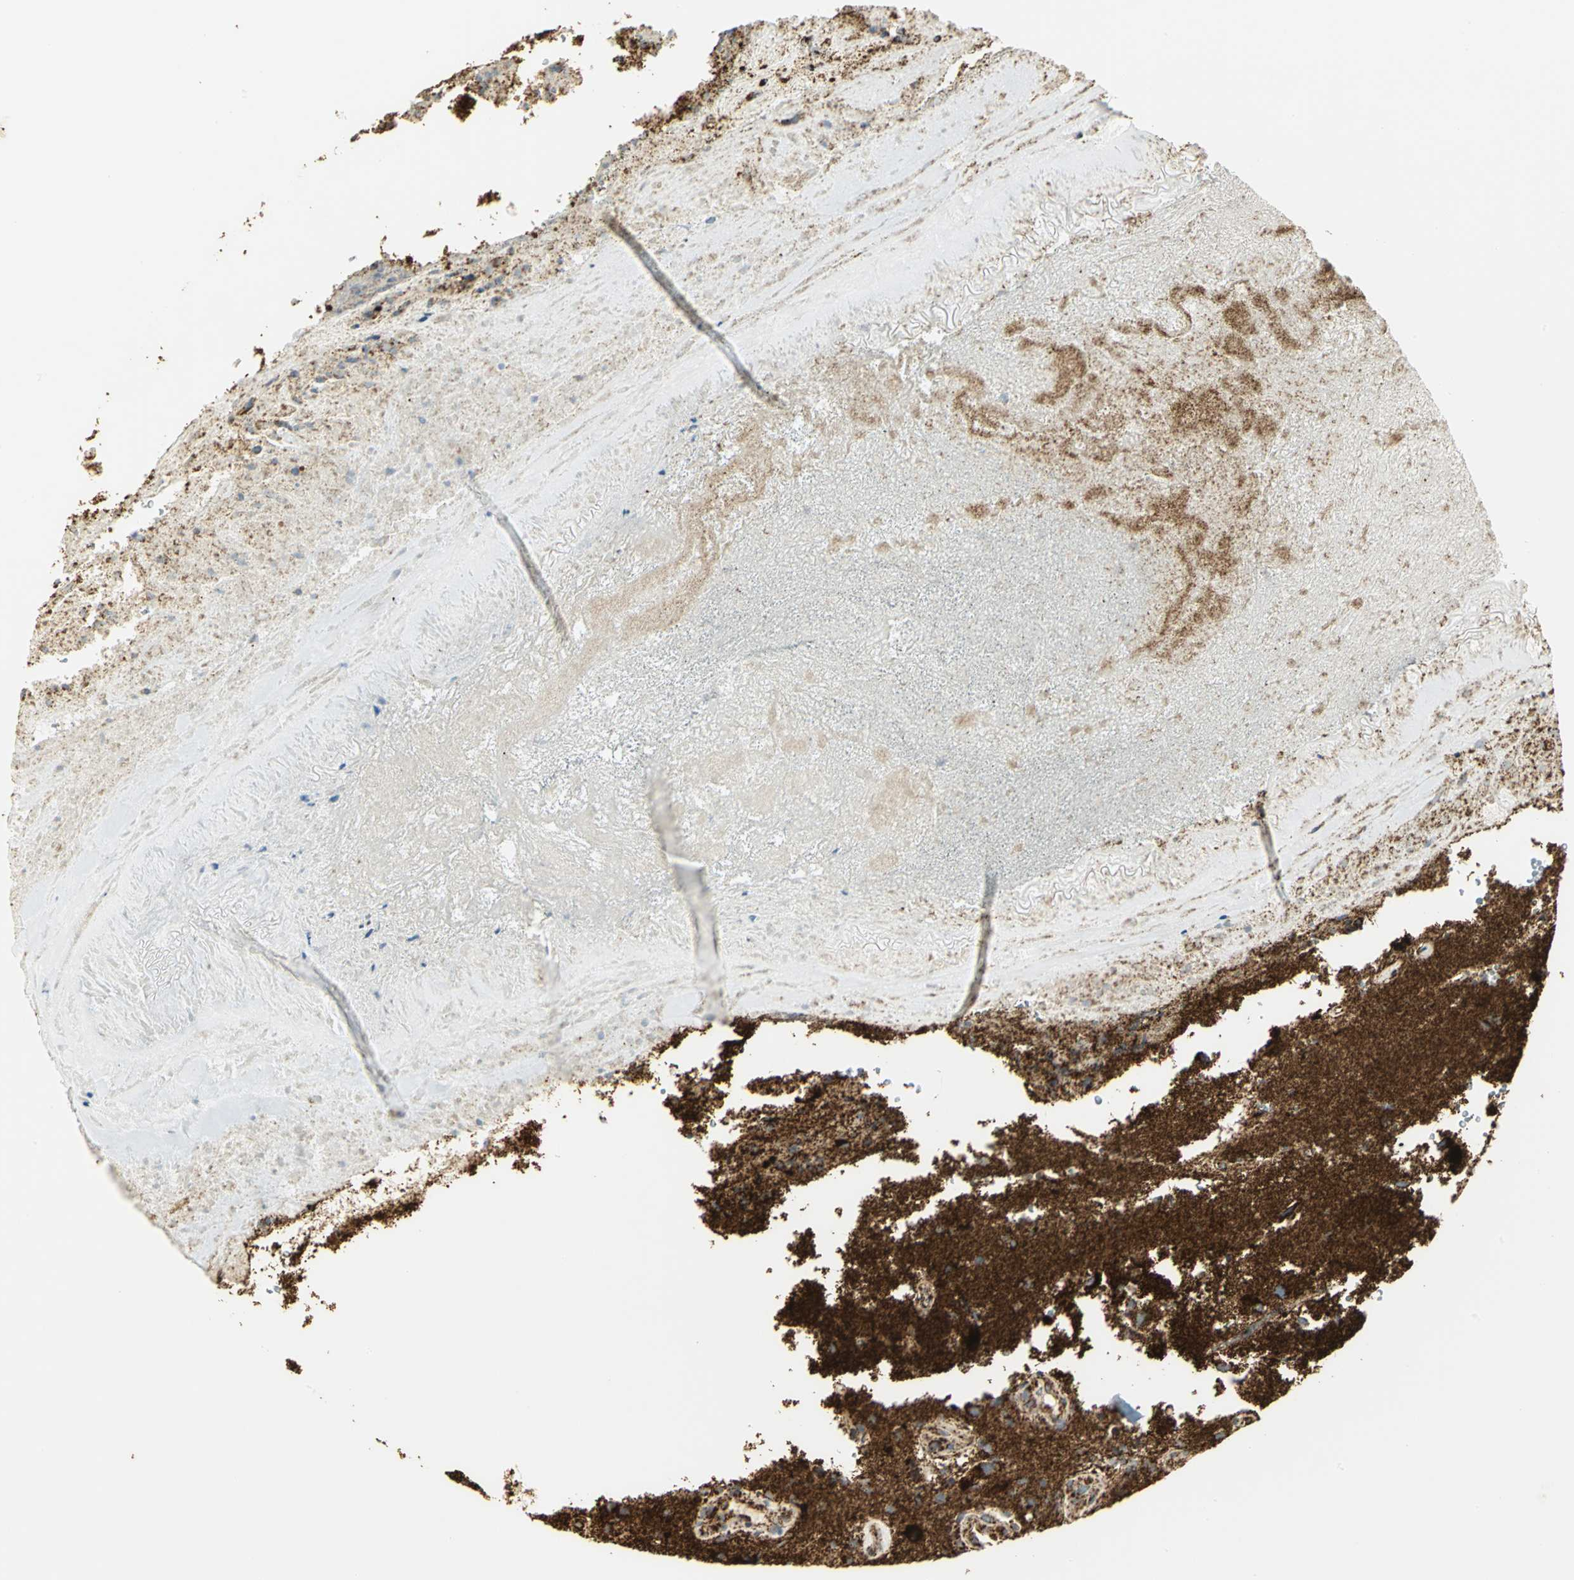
{"staining": {"intensity": "strong", "quantity": ">75%", "location": "cytoplasmic/membranous"}, "tissue": "glioma", "cell_type": "Tumor cells", "image_type": "cancer", "snomed": [{"axis": "morphology", "description": "Normal tissue, NOS"}, {"axis": "morphology", "description": "Glioma, malignant, High grade"}, {"axis": "topography", "description": "Cerebral cortex"}], "caption": "The immunohistochemical stain highlights strong cytoplasmic/membranous positivity in tumor cells of glioma tissue. (DAB (3,3'-diaminobenzidine) = brown stain, brightfield microscopy at high magnification).", "gene": "VDAC1", "patient": {"sex": "male", "age": 75}}